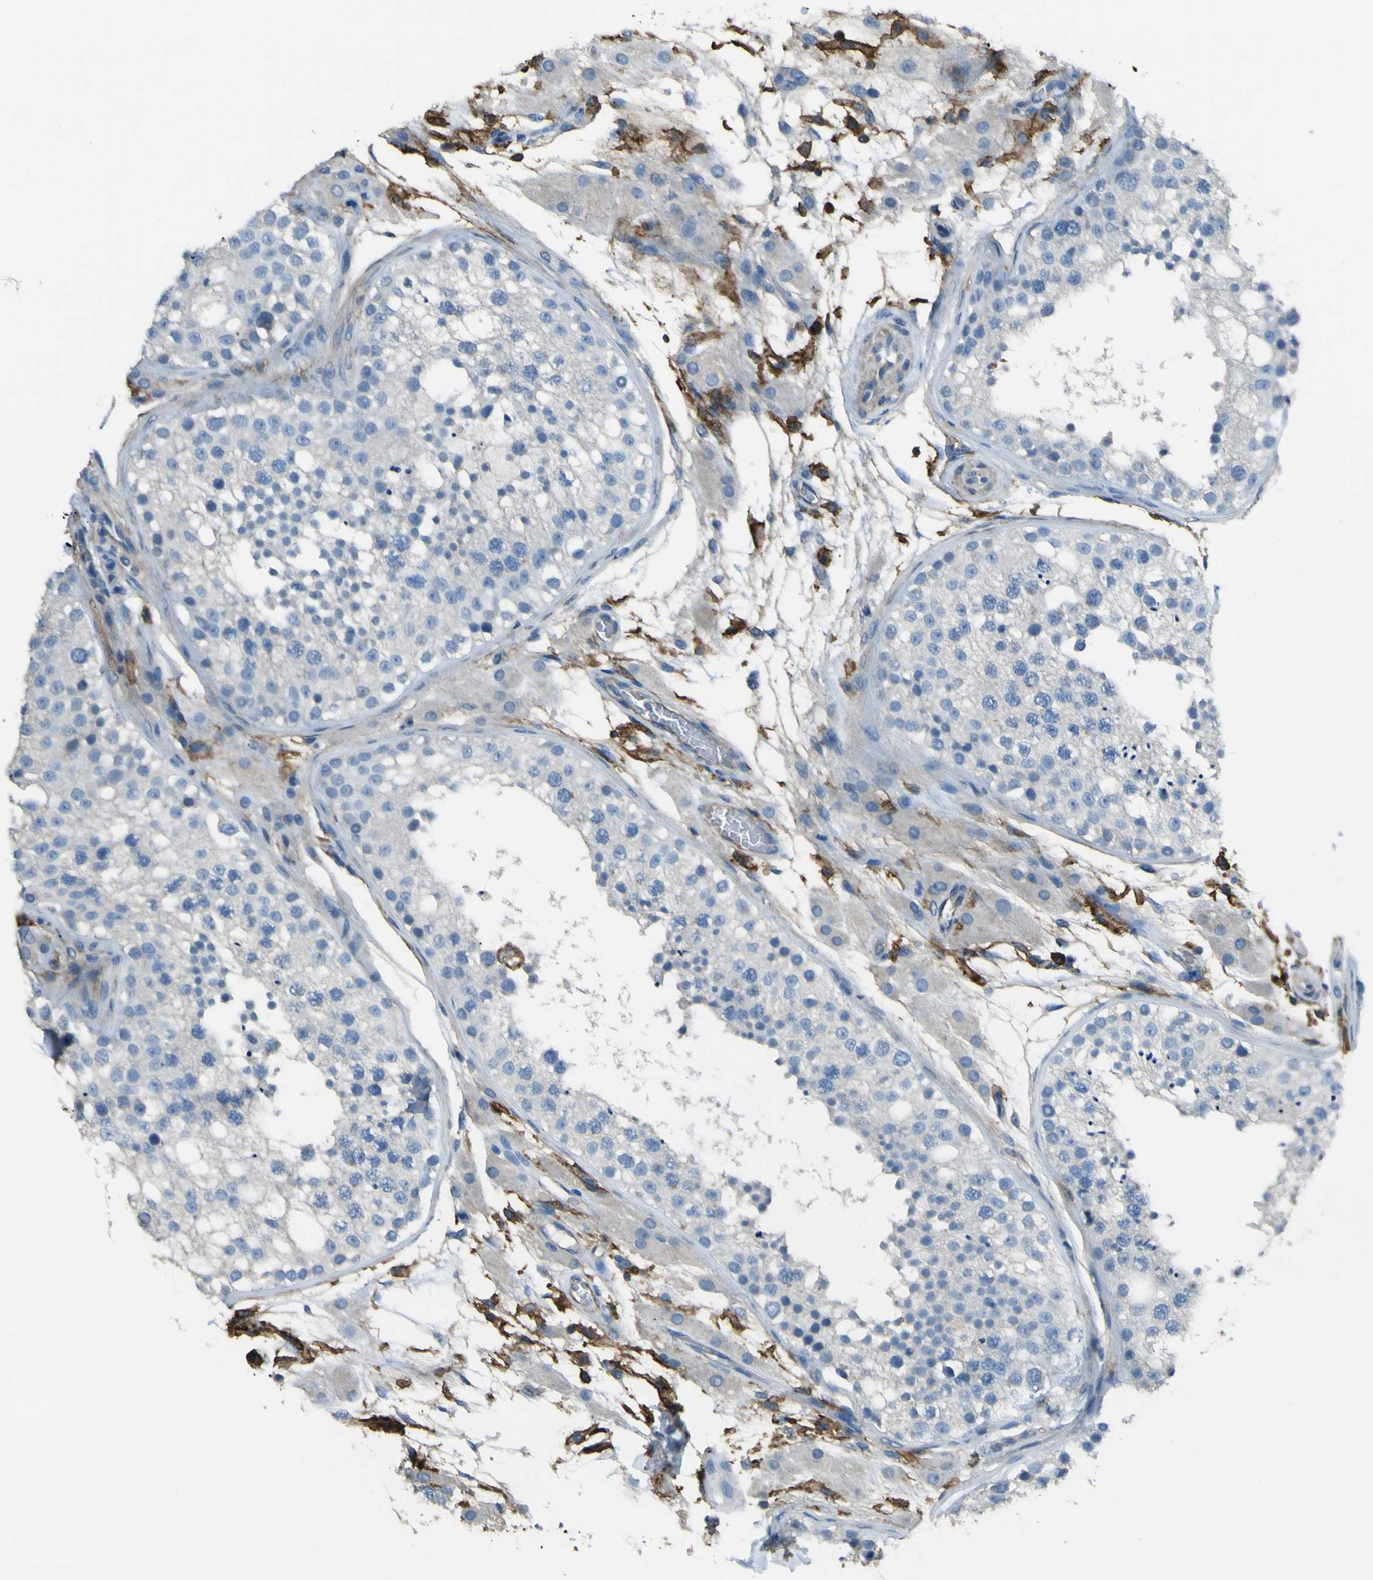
{"staining": {"intensity": "negative", "quantity": "none", "location": "none"}, "tissue": "testis", "cell_type": "Cells in seminiferous ducts", "image_type": "normal", "snomed": [{"axis": "morphology", "description": "Normal tissue, NOS"}, {"axis": "topography", "description": "Testis"}], "caption": "Protein analysis of unremarkable testis demonstrates no significant staining in cells in seminiferous ducts.", "gene": "LAIR1", "patient": {"sex": "male", "age": 26}}